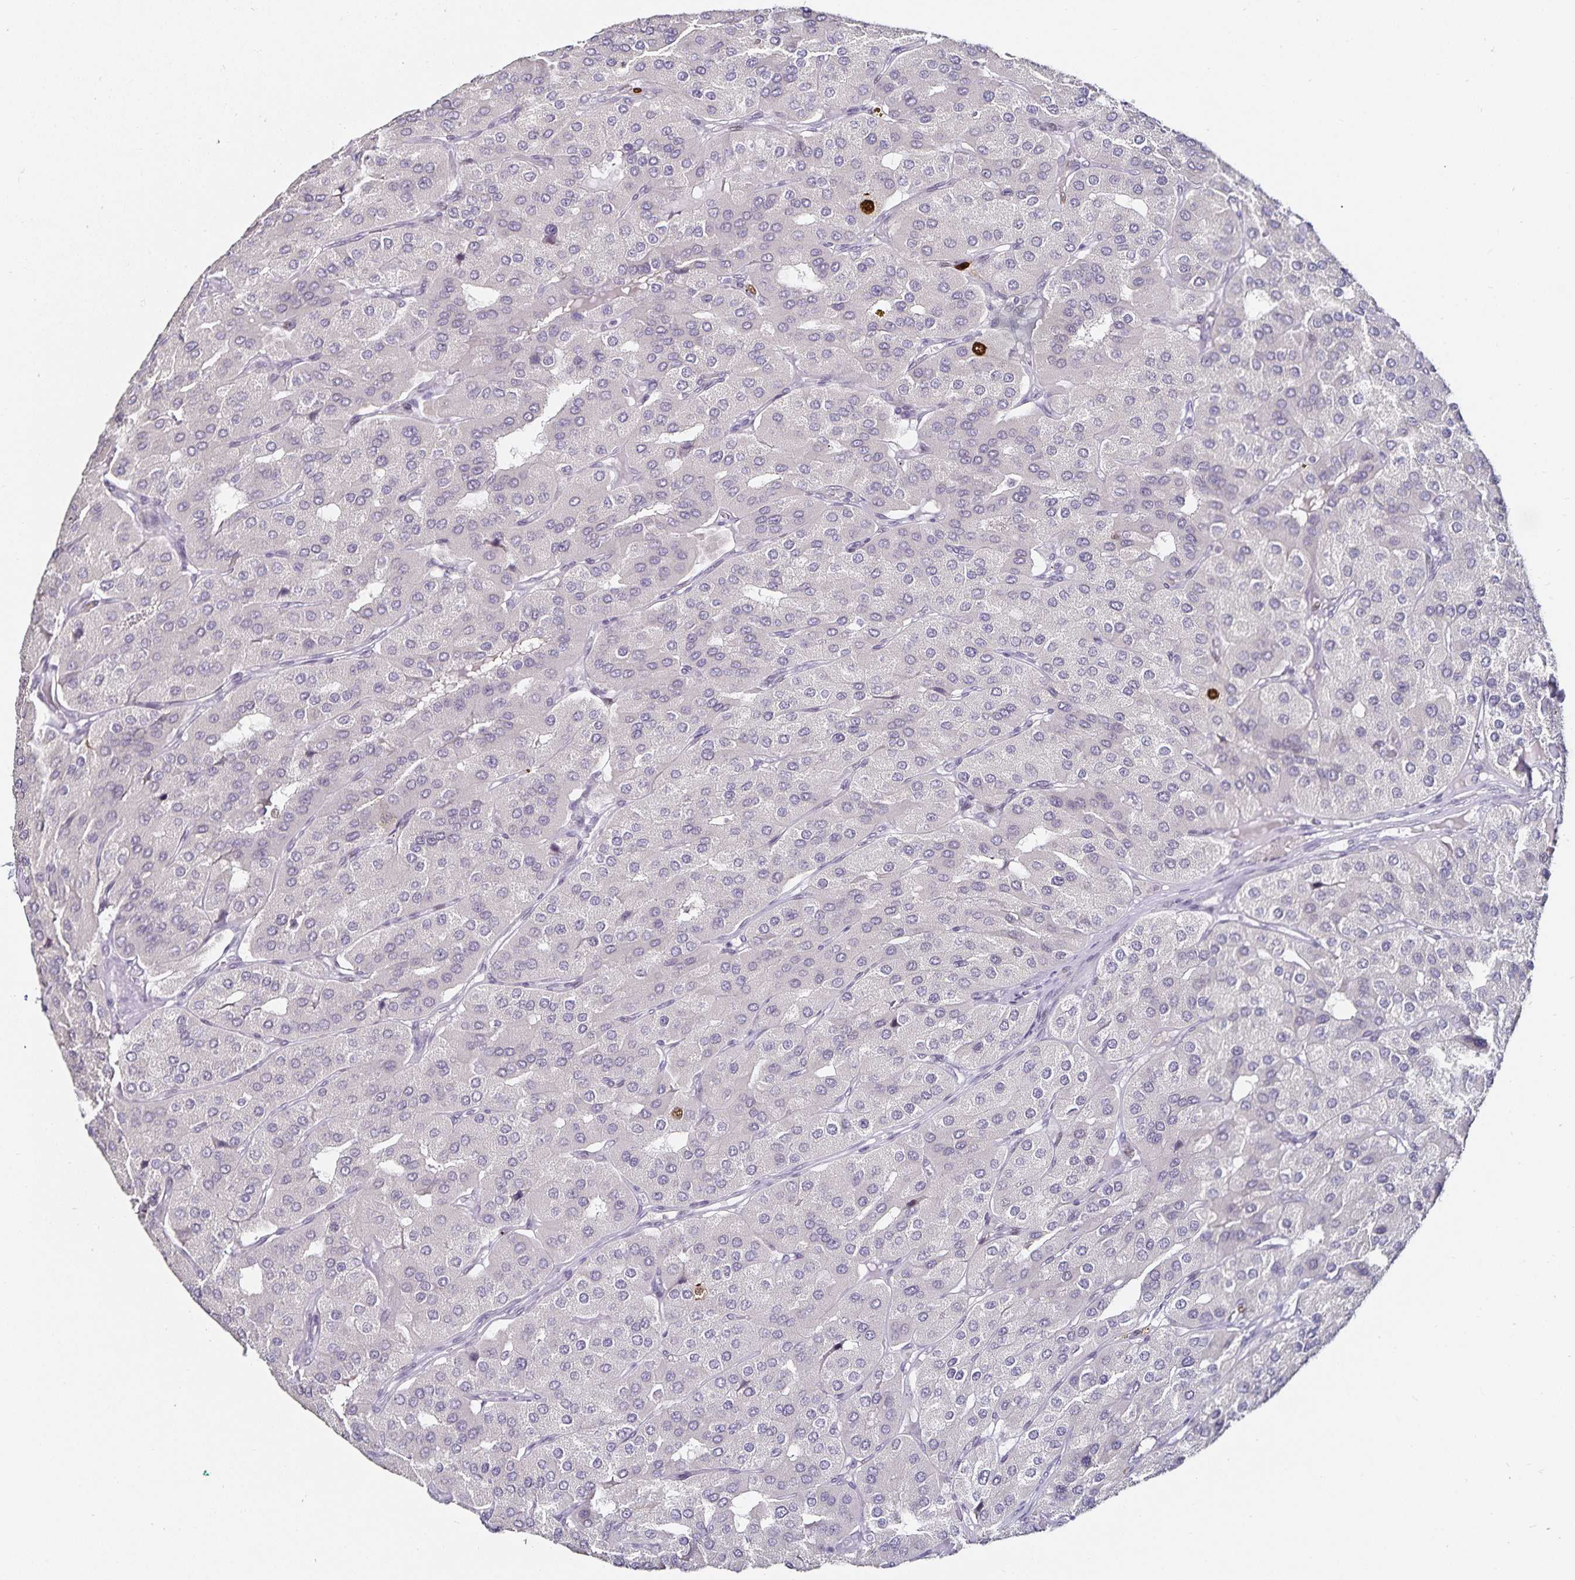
{"staining": {"intensity": "strong", "quantity": "<25%", "location": "nuclear"}, "tissue": "parathyroid gland", "cell_type": "Glandular cells", "image_type": "normal", "snomed": [{"axis": "morphology", "description": "Normal tissue, NOS"}, {"axis": "morphology", "description": "Adenoma, NOS"}, {"axis": "topography", "description": "Parathyroid gland"}], "caption": "Immunohistochemistry (IHC) staining of normal parathyroid gland, which demonstrates medium levels of strong nuclear positivity in about <25% of glandular cells indicating strong nuclear protein expression. The staining was performed using DAB (3,3'-diaminobenzidine) (brown) for protein detection and nuclei were counterstained in hematoxylin (blue).", "gene": "ANLN", "patient": {"sex": "female", "age": 86}}